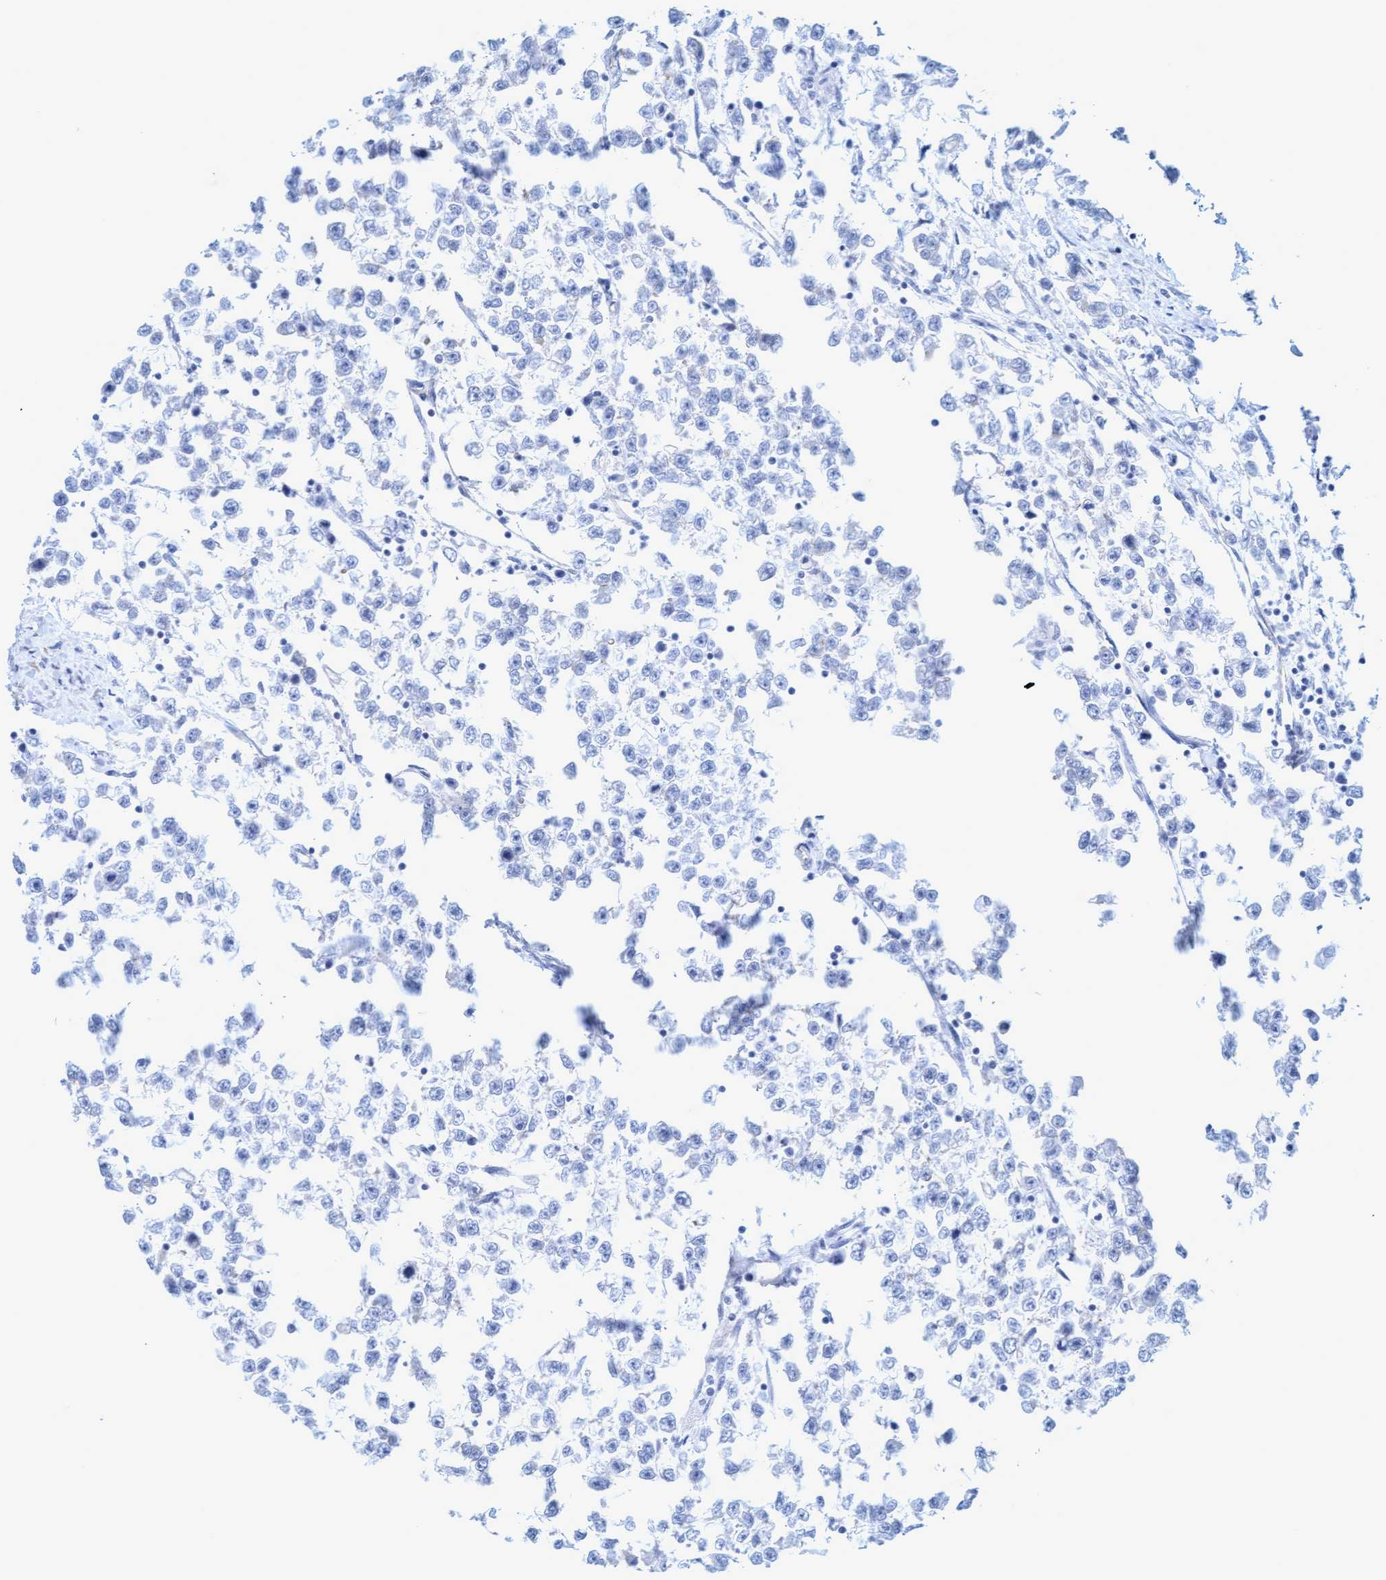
{"staining": {"intensity": "negative", "quantity": "none", "location": "none"}, "tissue": "testis cancer", "cell_type": "Tumor cells", "image_type": "cancer", "snomed": [{"axis": "morphology", "description": "Seminoma, NOS"}, {"axis": "morphology", "description": "Carcinoma, Embryonal, NOS"}, {"axis": "topography", "description": "Testis"}], "caption": "This is a photomicrograph of IHC staining of testis cancer, which shows no positivity in tumor cells. (DAB (3,3'-diaminobenzidine) IHC with hematoxylin counter stain).", "gene": "MTFR1", "patient": {"sex": "male", "age": 51}}